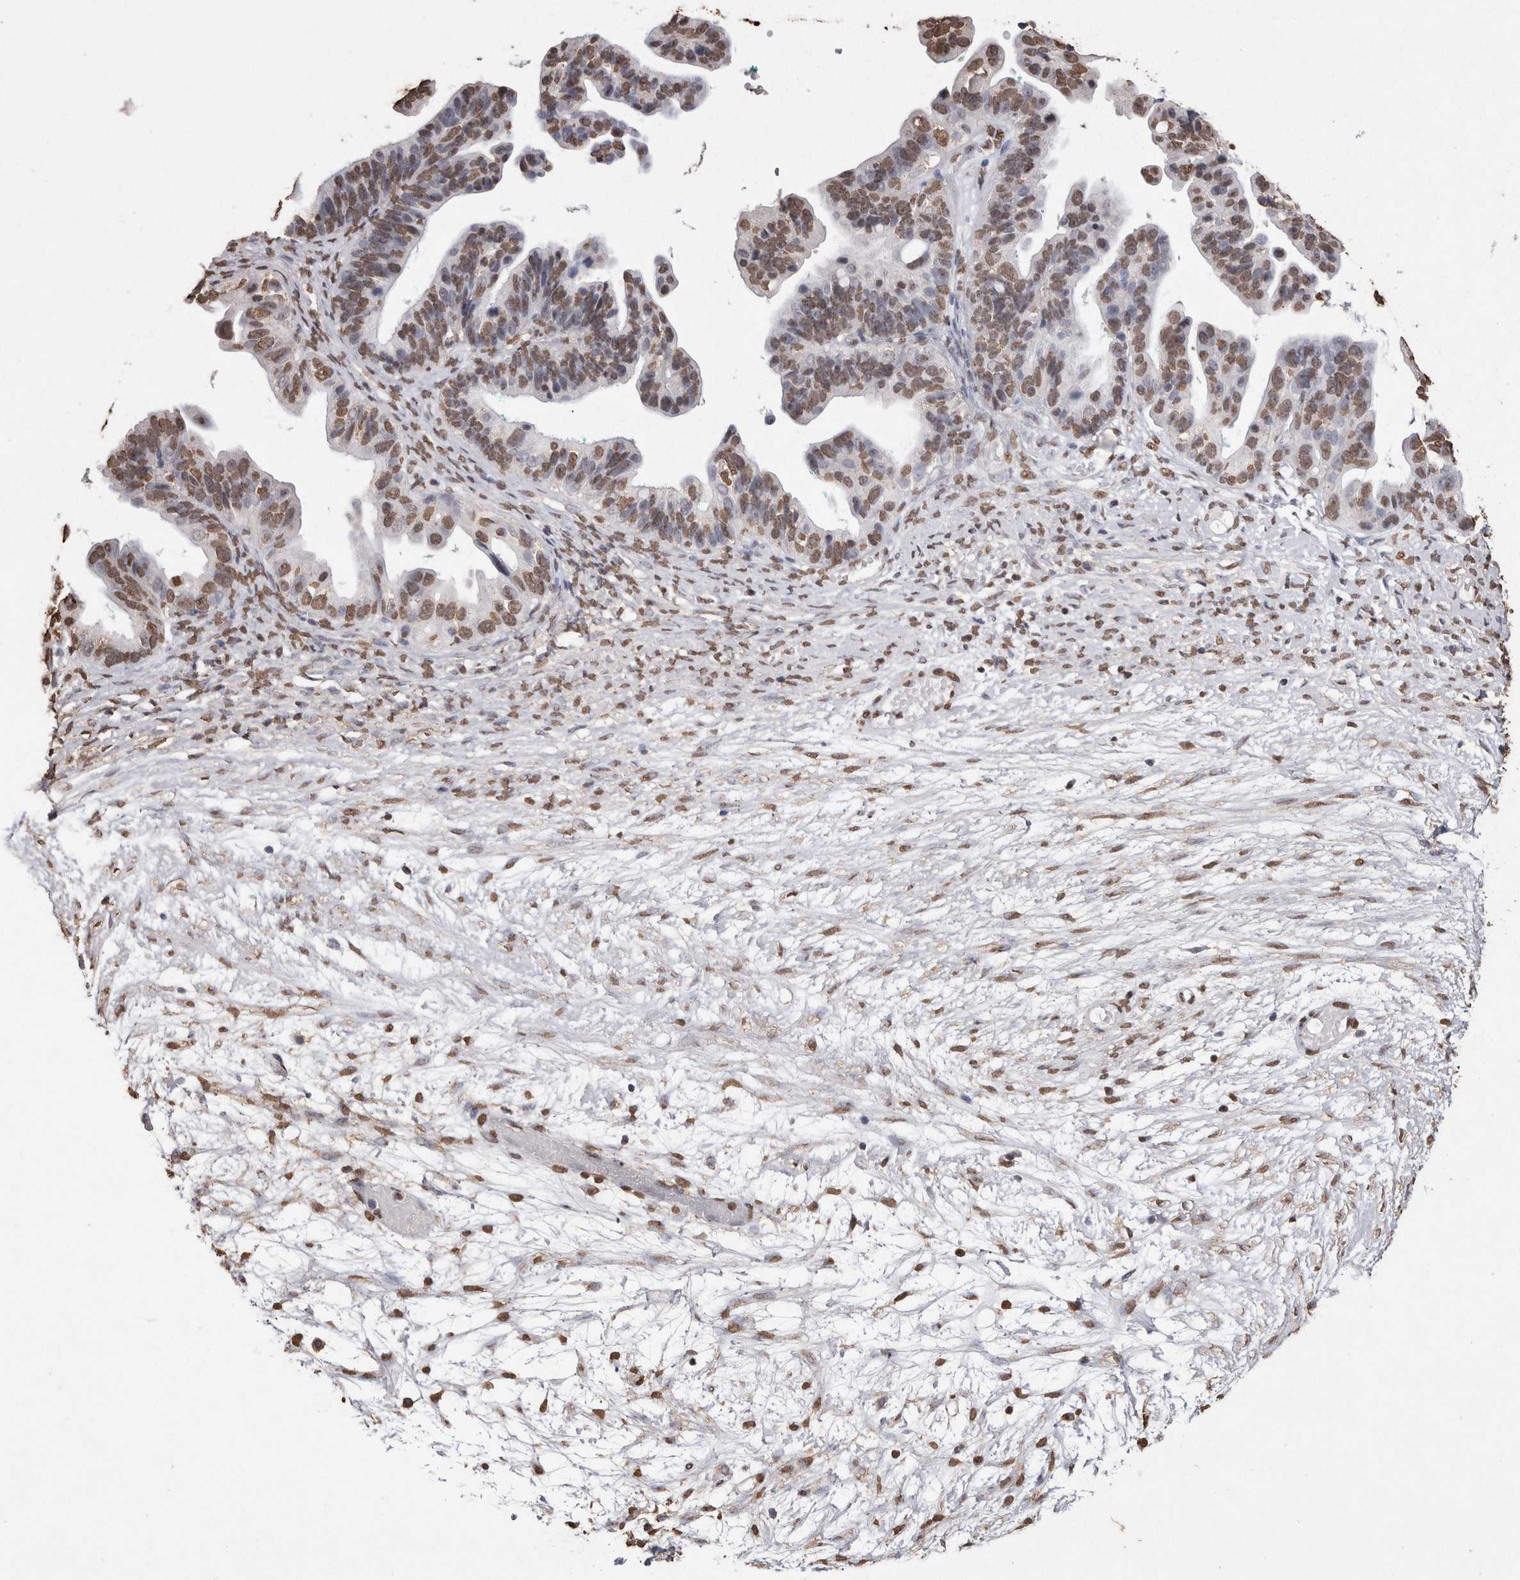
{"staining": {"intensity": "moderate", "quantity": ">75%", "location": "nuclear"}, "tissue": "ovarian cancer", "cell_type": "Tumor cells", "image_type": "cancer", "snomed": [{"axis": "morphology", "description": "Cystadenocarcinoma, serous, NOS"}, {"axis": "topography", "description": "Ovary"}], "caption": "Tumor cells show medium levels of moderate nuclear expression in approximately >75% of cells in human serous cystadenocarcinoma (ovarian).", "gene": "NTHL1", "patient": {"sex": "female", "age": 56}}